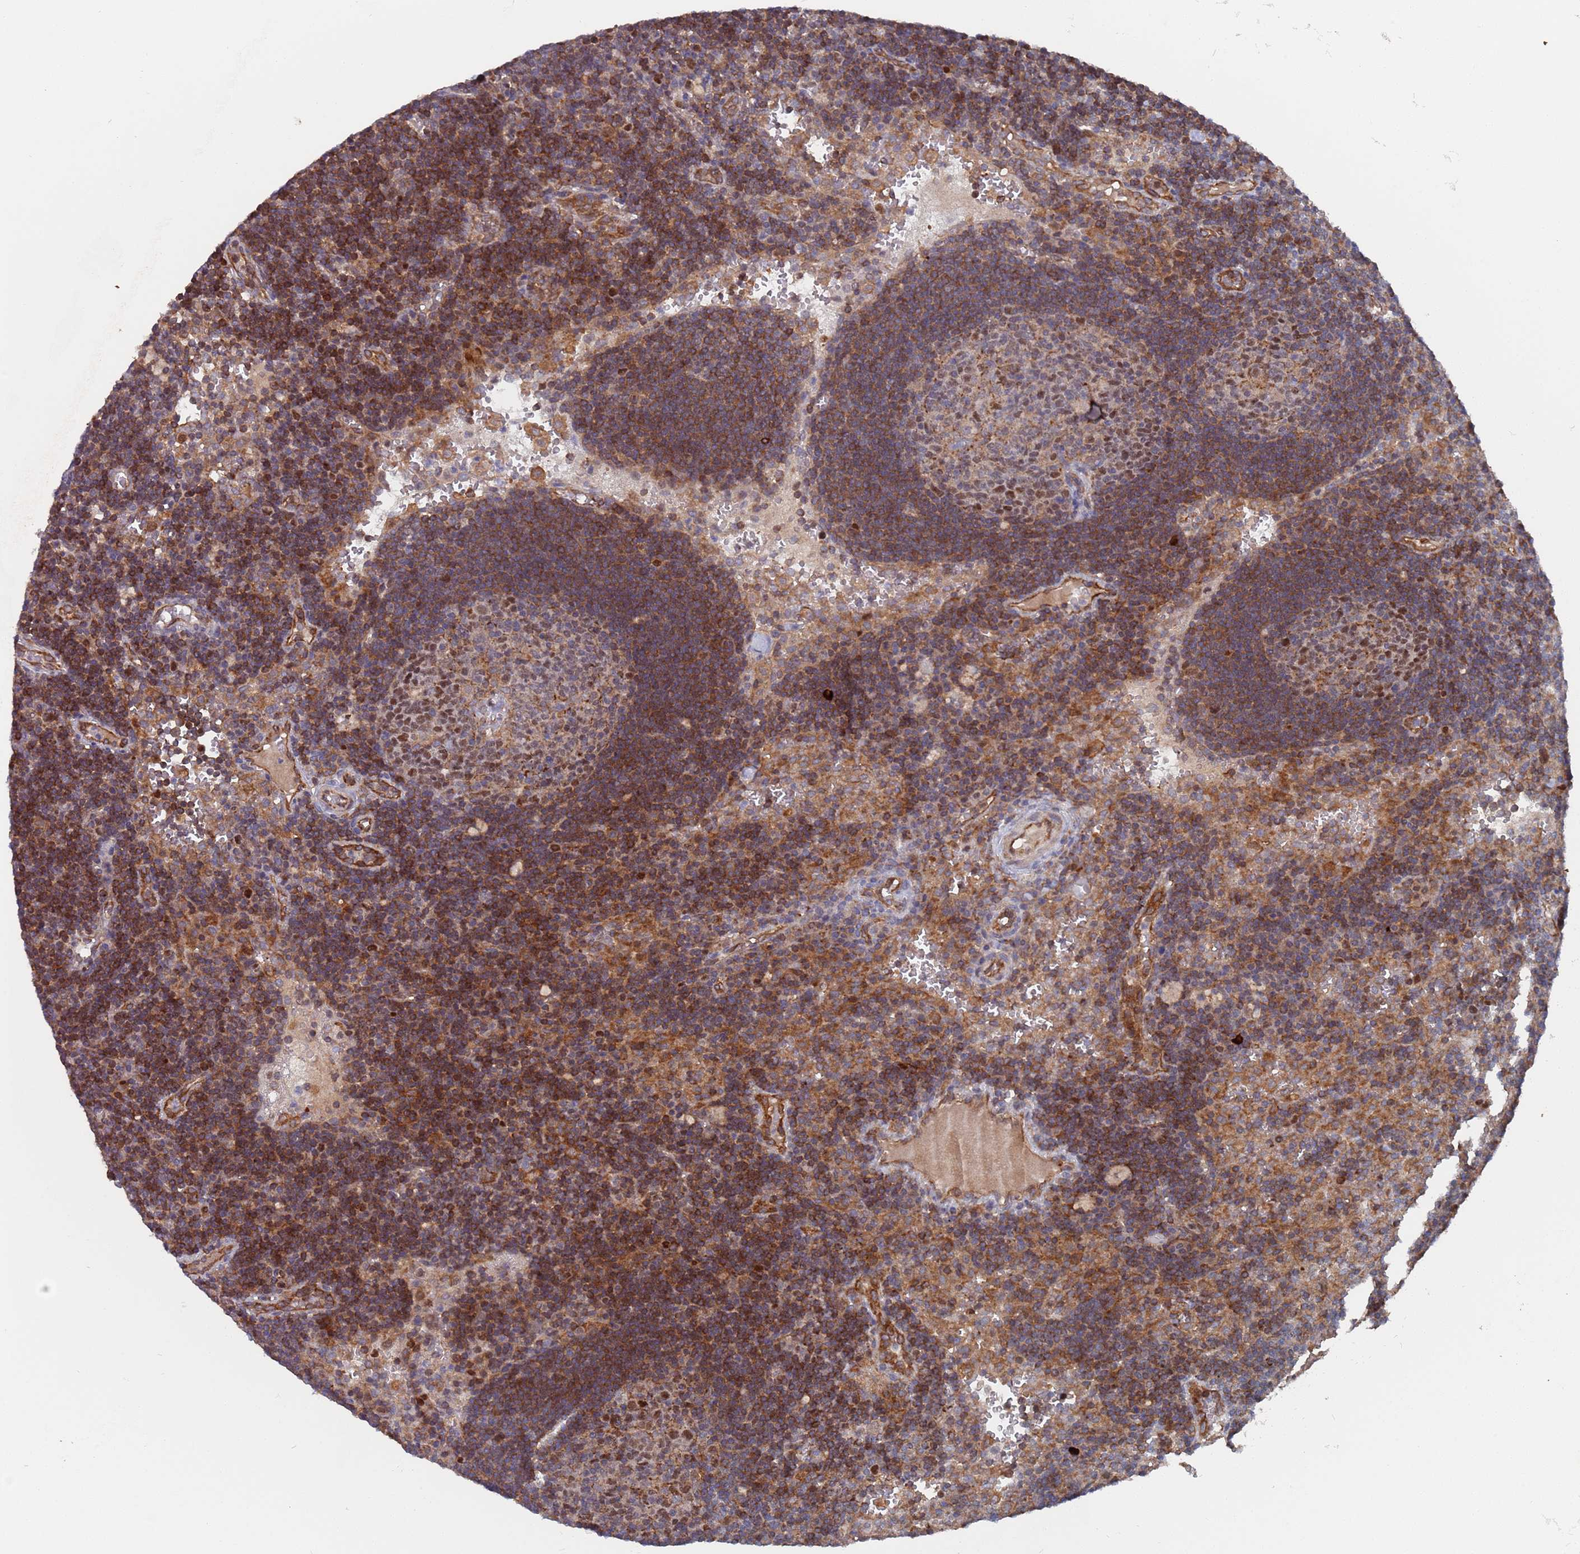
{"staining": {"intensity": "moderate", "quantity": "25%-75%", "location": "nuclear"}, "tissue": "lymph node", "cell_type": "Germinal center cells", "image_type": "normal", "snomed": [{"axis": "morphology", "description": "Normal tissue, NOS"}, {"axis": "topography", "description": "Lymph node"}], "caption": "Immunohistochemistry (IHC) histopathology image of unremarkable lymph node: lymph node stained using immunohistochemistry (IHC) displays medium levels of moderate protein expression localized specifically in the nuclear of germinal center cells, appearing as a nuclear brown color.", "gene": "DDX60", "patient": {"sex": "male", "age": 62}}